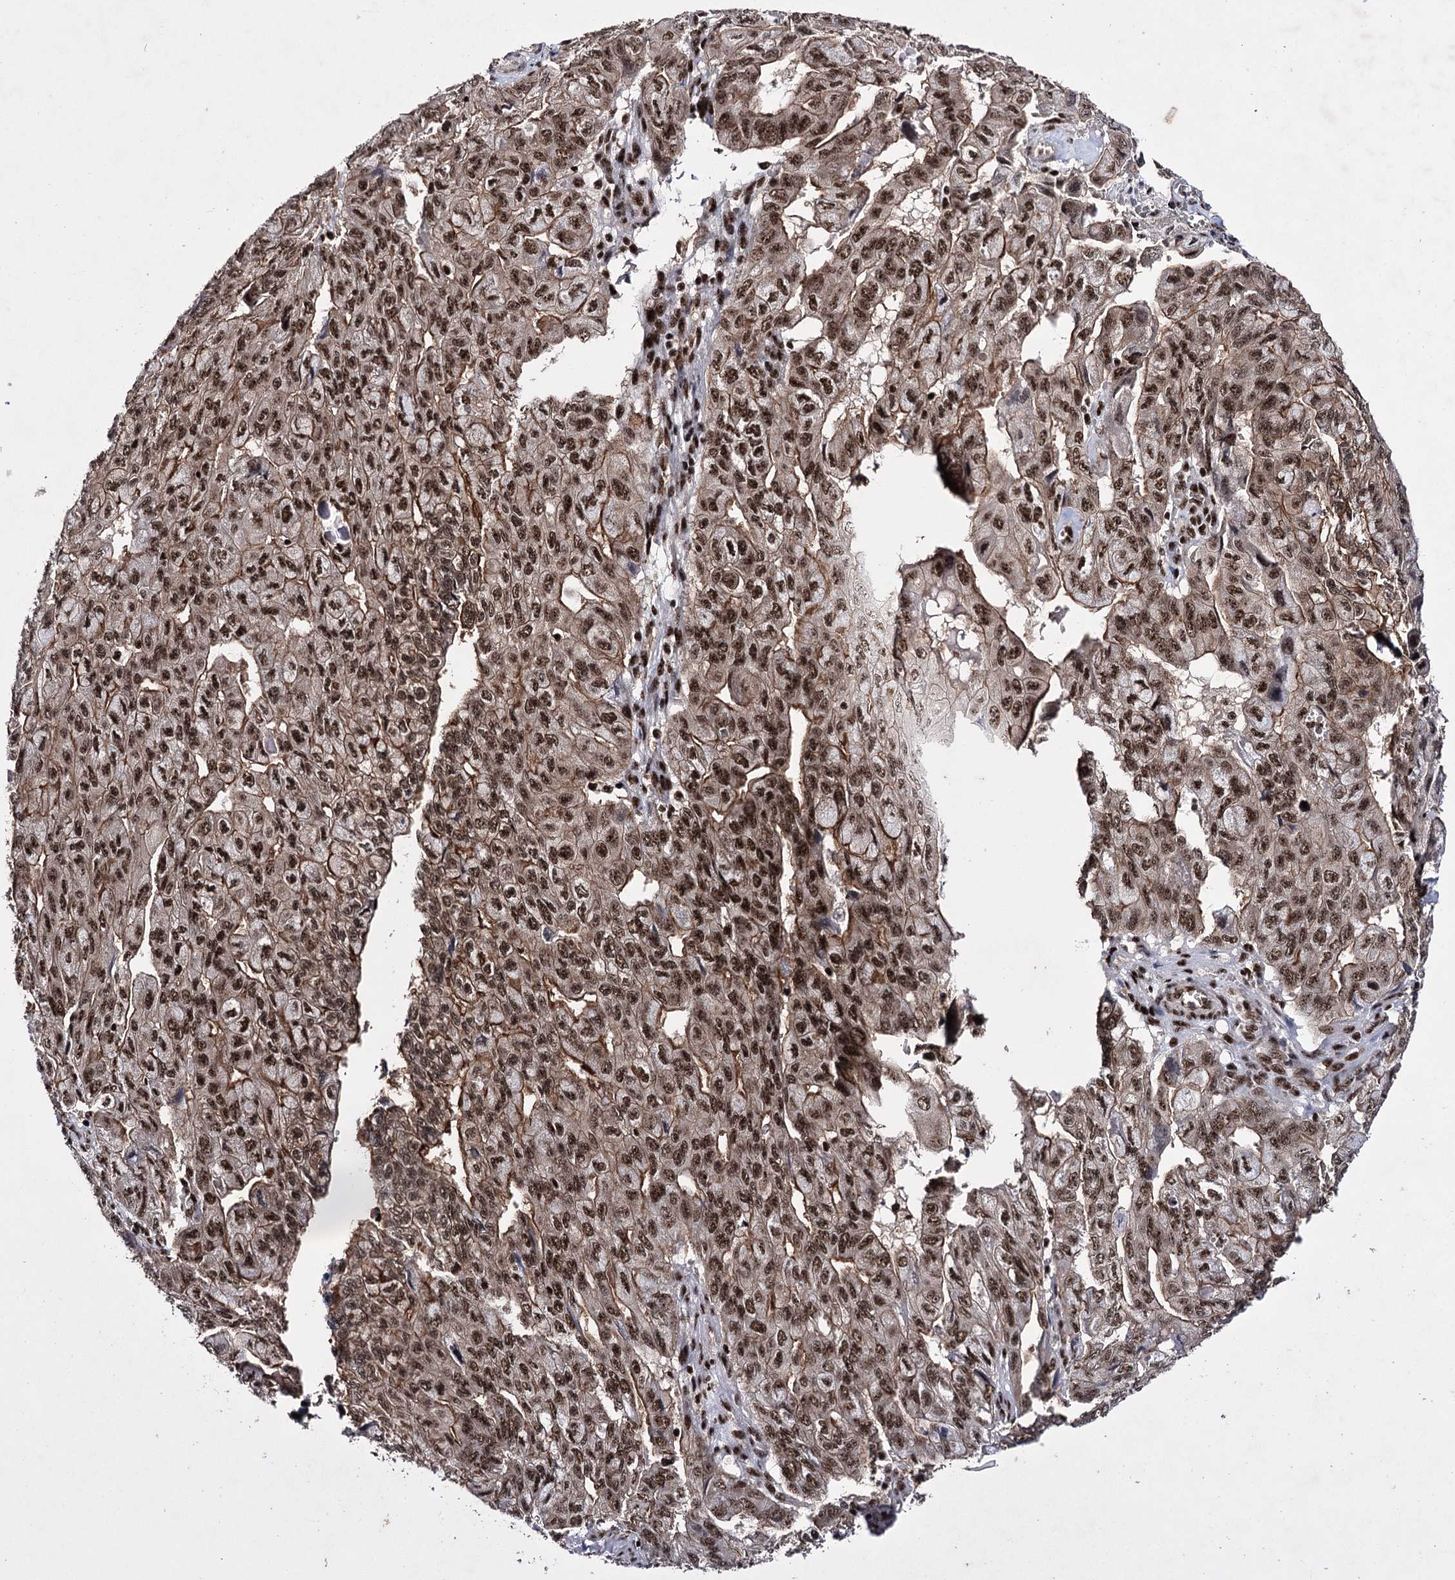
{"staining": {"intensity": "strong", "quantity": ">75%", "location": "cytoplasmic/membranous,nuclear"}, "tissue": "pancreatic cancer", "cell_type": "Tumor cells", "image_type": "cancer", "snomed": [{"axis": "morphology", "description": "Adenocarcinoma, NOS"}, {"axis": "topography", "description": "Pancreas"}], "caption": "Strong cytoplasmic/membranous and nuclear expression is appreciated in about >75% of tumor cells in pancreatic adenocarcinoma. The staining was performed using DAB (3,3'-diaminobenzidine), with brown indicating positive protein expression. Nuclei are stained blue with hematoxylin.", "gene": "PRPF40A", "patient": {"sex": "male", "age": 51}}